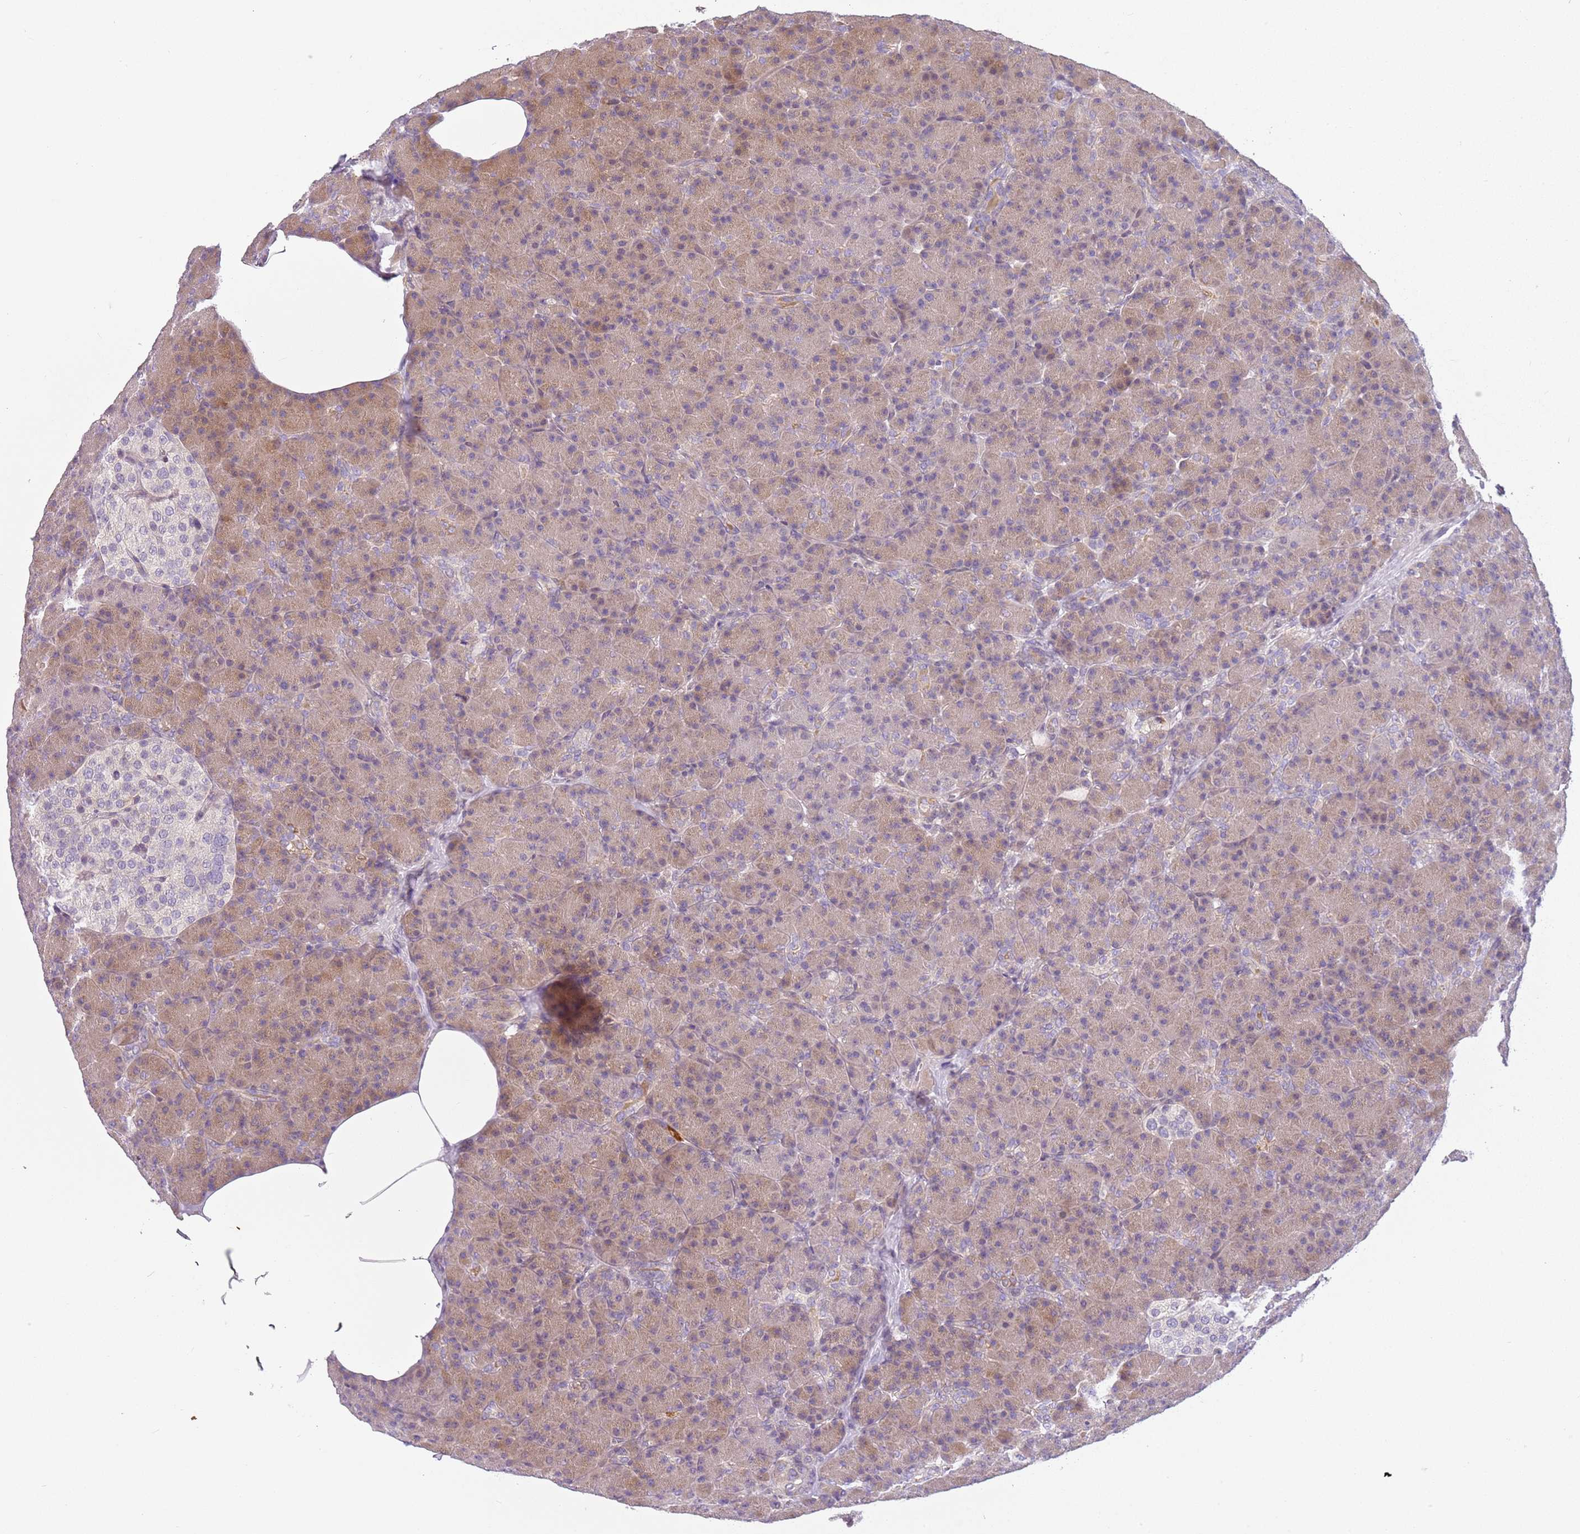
{"staining": {"intensity": "weak", "quantity": "25%-75%", "location": "cytoplasmic/membranous"}, "tissue": "pancreas", "cell_type": "Exocrine glandular cells", "image_type": "normal", "snomed": [{"axis": "morphology", "description": "Normal tissue, NOS"}, {"axis": "topography", "description": "Pancreas"}], "caption": "Normal pancreas exhibits weak cytoplasmic/membranous staining in about 25%-75% of exocrine glandular cells.", "gene": "DEFB116", "patient": {"sex": "female", "age": 43}}